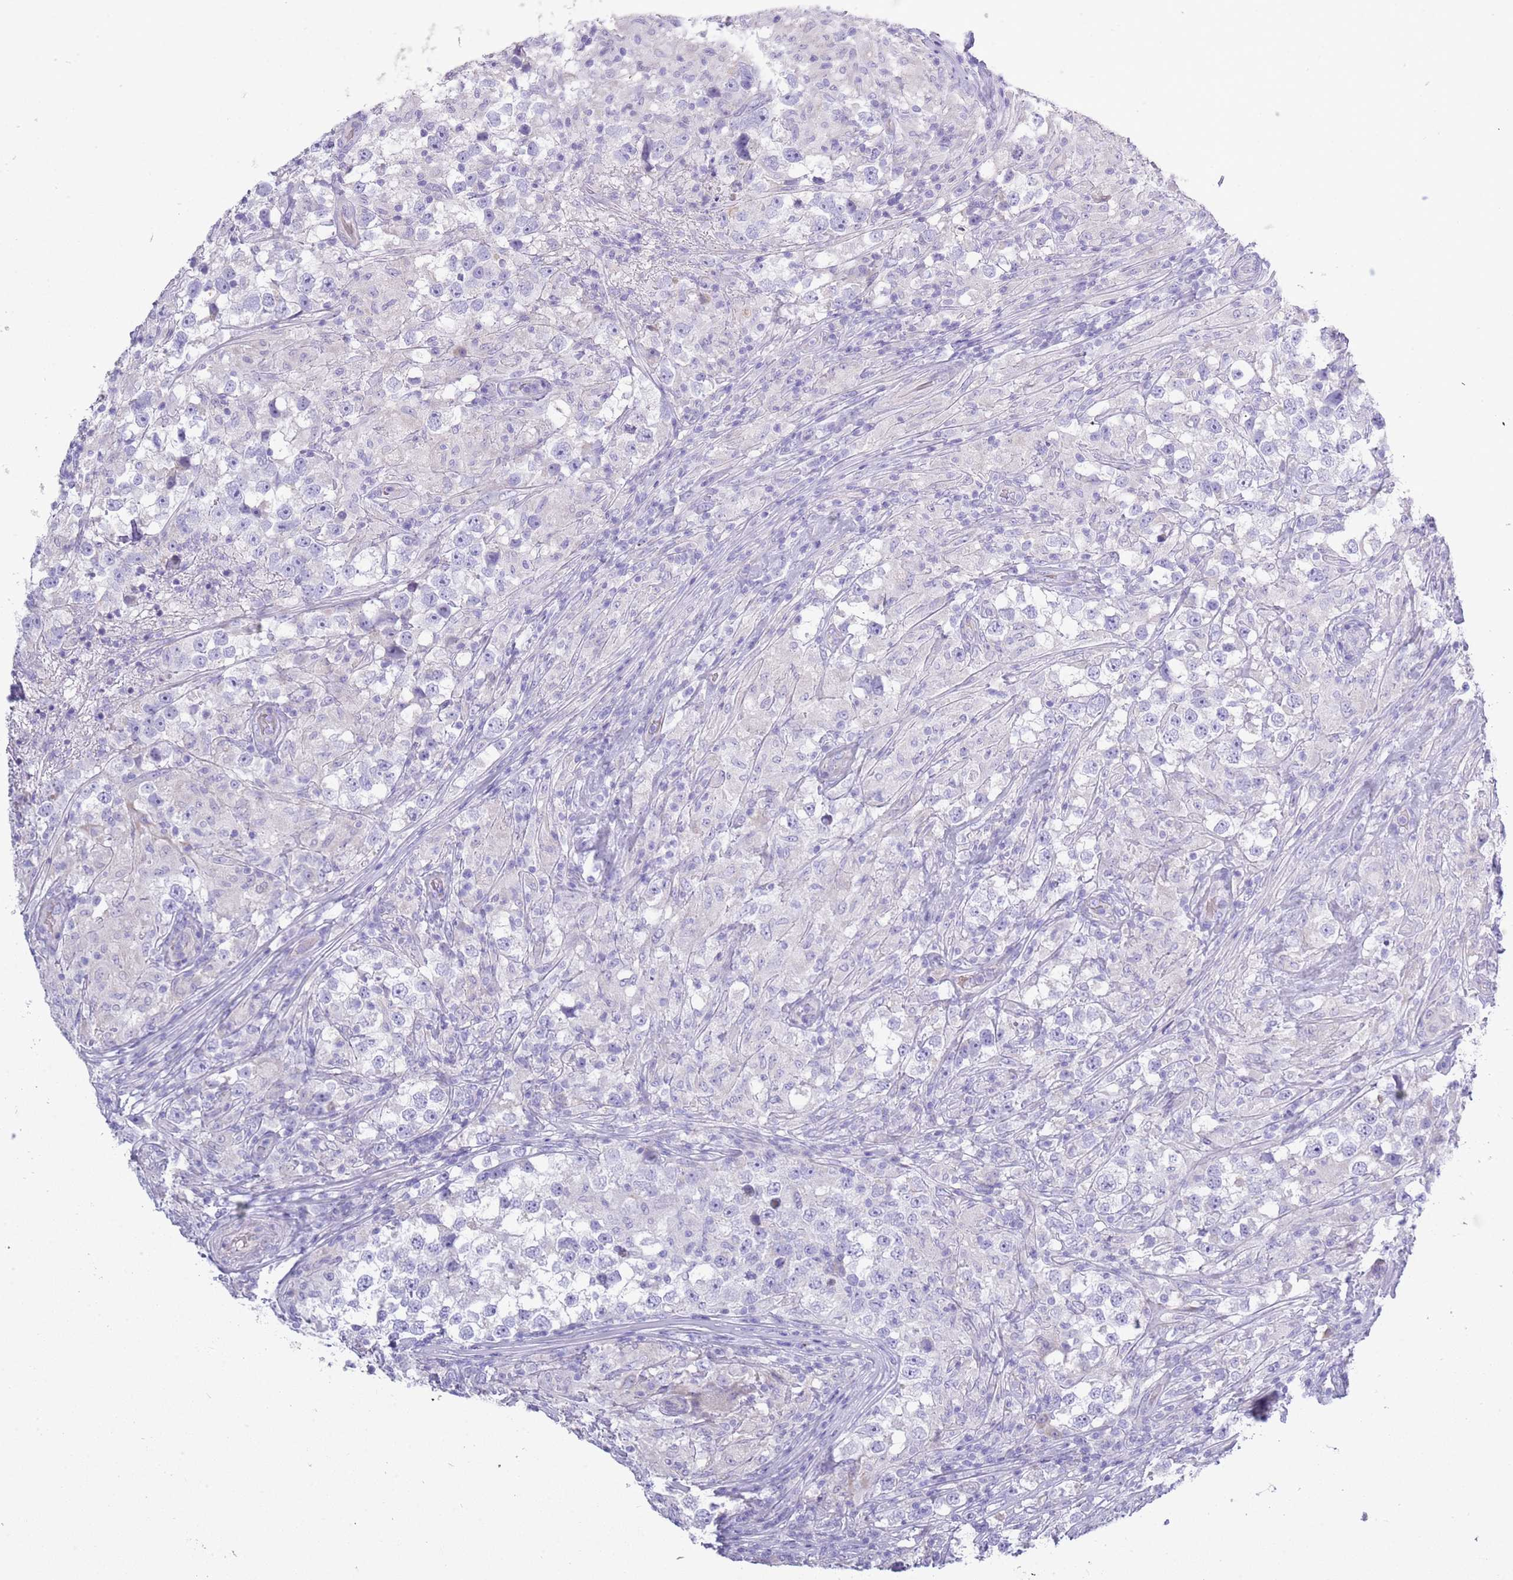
{"staining": {"intensity": "negative", "quantity": "none", "location": "none"}, "tissue": "testis cancer", "cell_type": "Tumor cells", "image_type": "cancer", "snomed": [{"axis": "morphology", "description": "Seminoma, NOS"}, {"axis": "topography", "description": "Testis"}], "caption": "Seminoma (testis) stained for a protein using IHC exhibits no positivity tumor cells.", "gene": "ACR", "patient": {"sex": "male", "age": 46}}